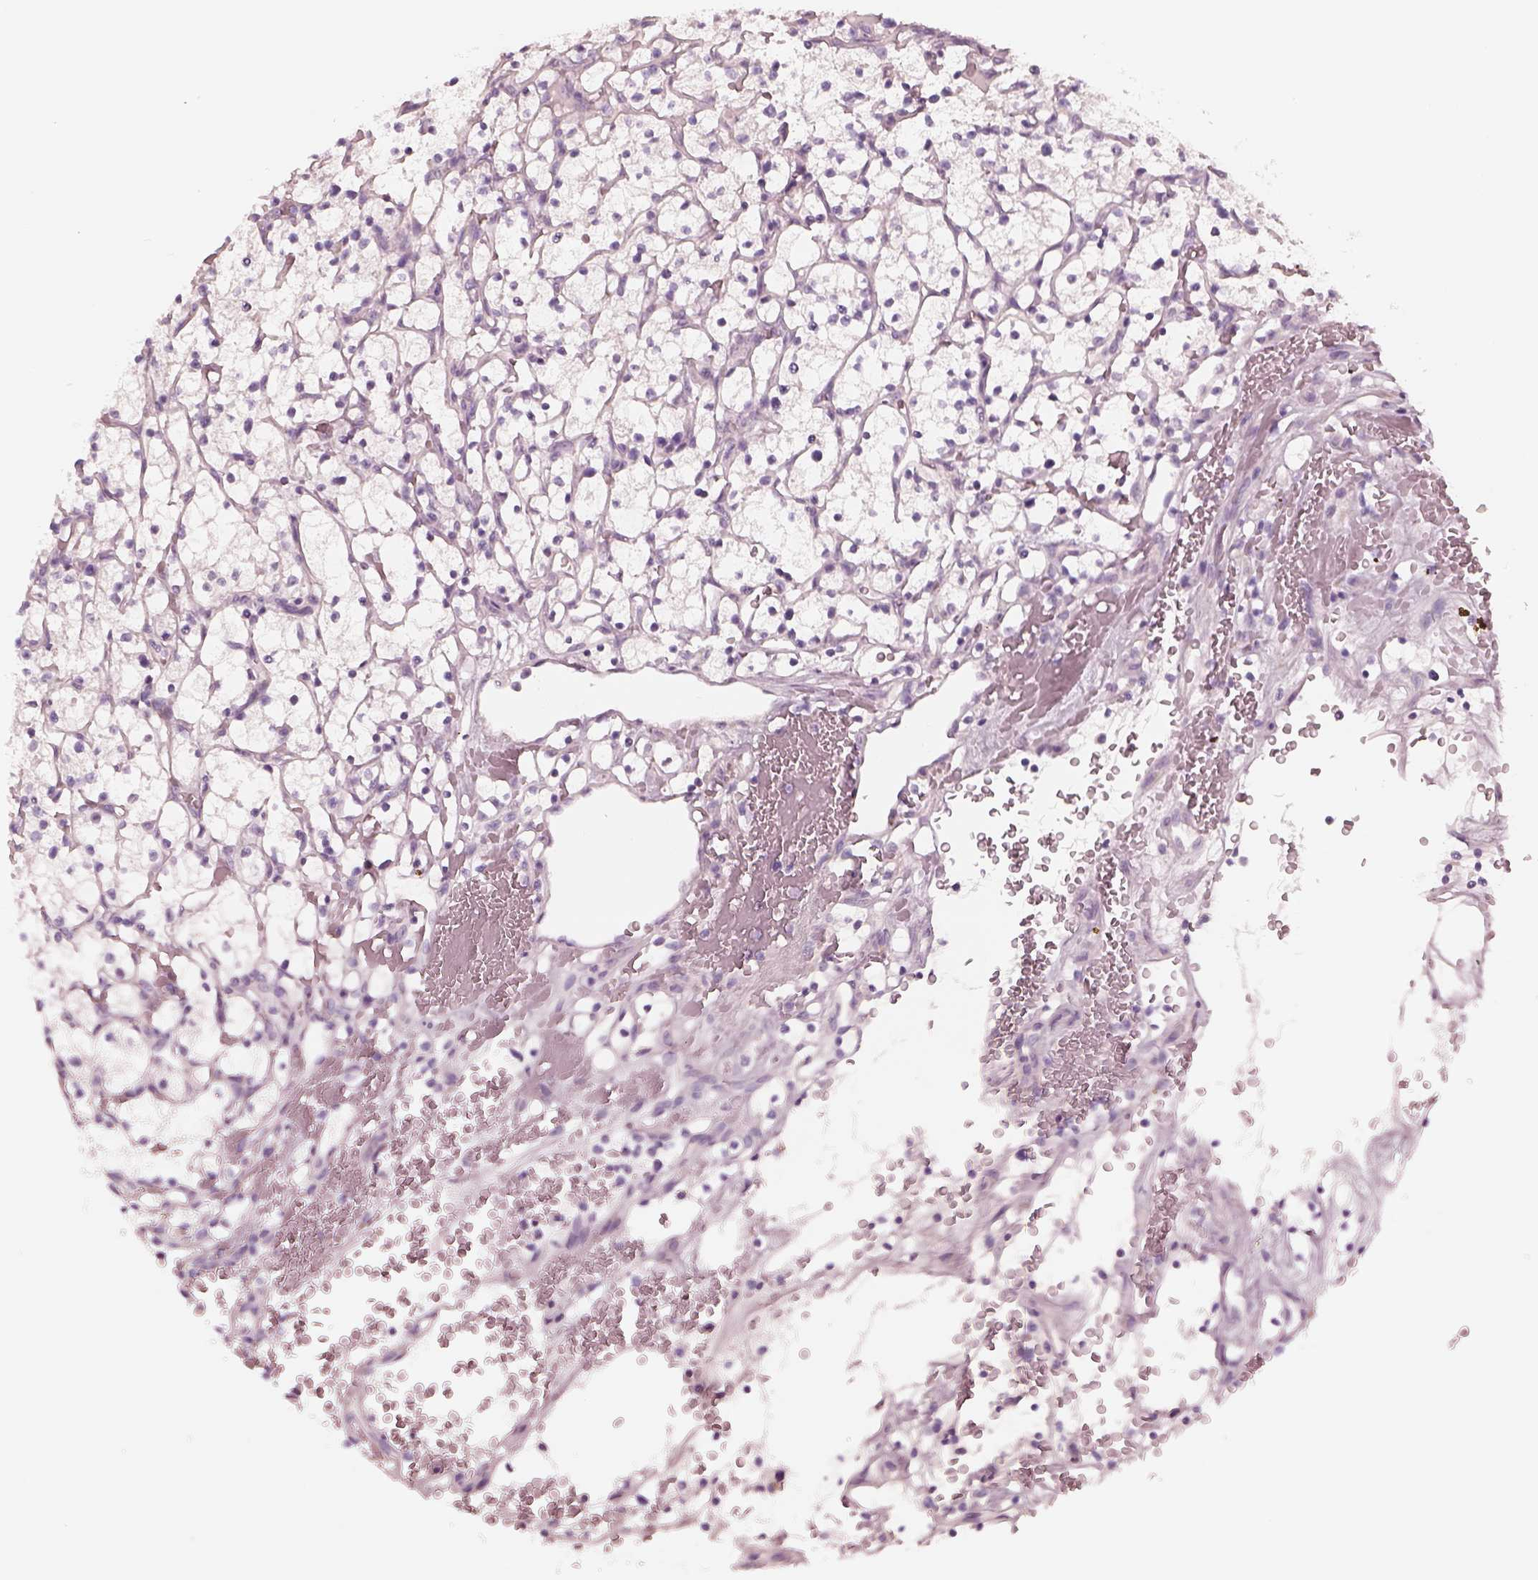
{"staining": {"intensity": "negative", "quantity": "none", "location": "none"}, "tissue": "renal cancer", "cell_type": "Tumor cells", "image_type": "cancer", "snomed": [{"axis": "morphology", "description": "Adenocarcinoma, NOS"}, {"axis": "topography", "description": "Kidney"}], "caption": "Immunohistochemistry histopathology image of neoplastic tissue: human renal cancer (adenocarcinoma) stained with DAB exhibits no significant protein positivity in tumor cells.", "gene": "CADM2", "patient": {"sex": "female", "age": 64}}